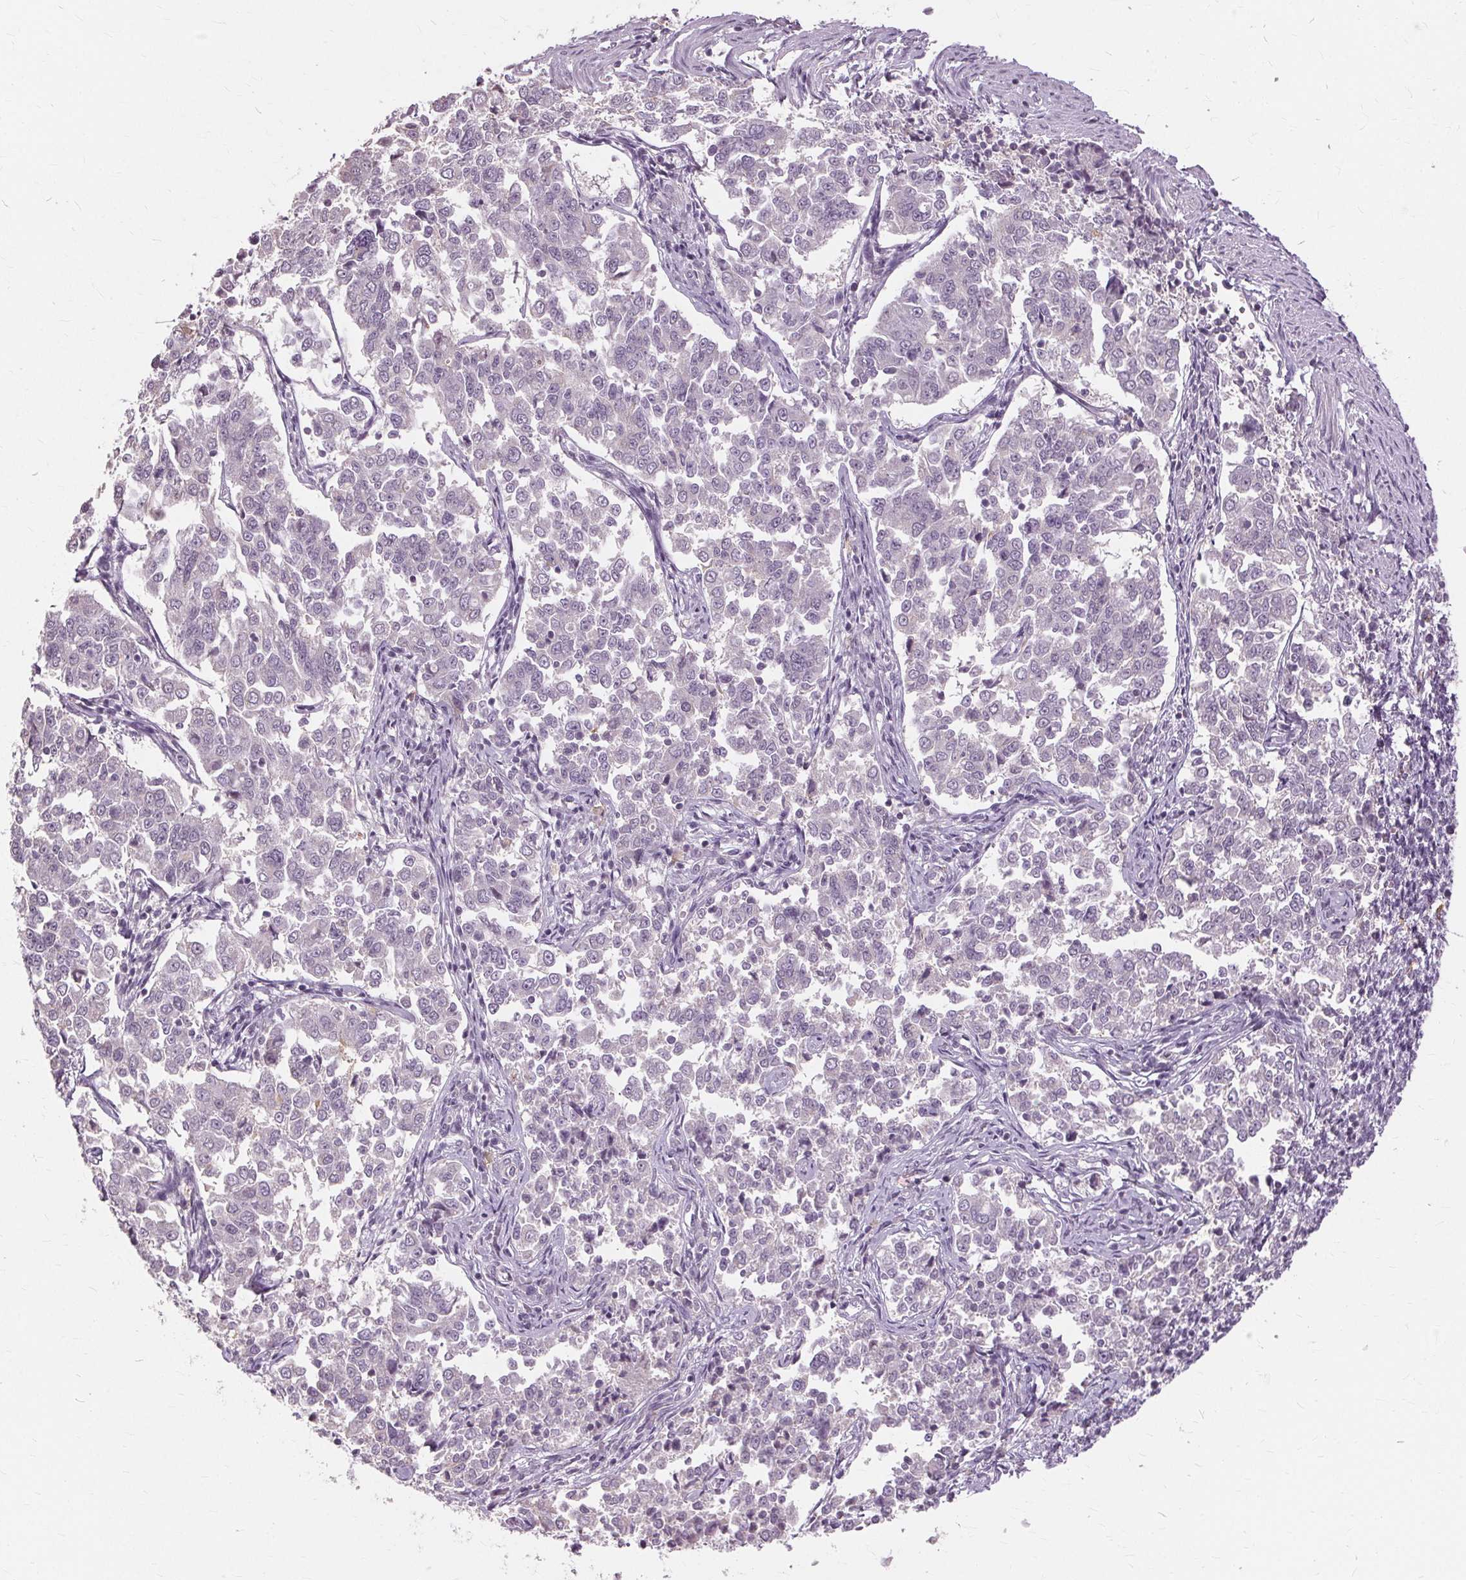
{"staining": {"intensity": "negative", "quantity": "none", "location": "none"}, "tissue": "endometrial cancer", "cell_type": "Tumor cells", "image_type": "cancer", "snomed": [{"axis": "morphology", "description": "Adenocarcinoma, NOS"}, {"axis": "topography", "description": "Endometrium"}], "caption": "Immunohistochemistry (IHC) micrograph of neoplastic tissue: adenocarcinoma (endometrial) stained with DAB (3,3'-diaminobenzidine) exhibits no significant protein staining in tumor cells.", "gene": "SIGLEC6", "patient": {"sex": "female", "age": 43}}